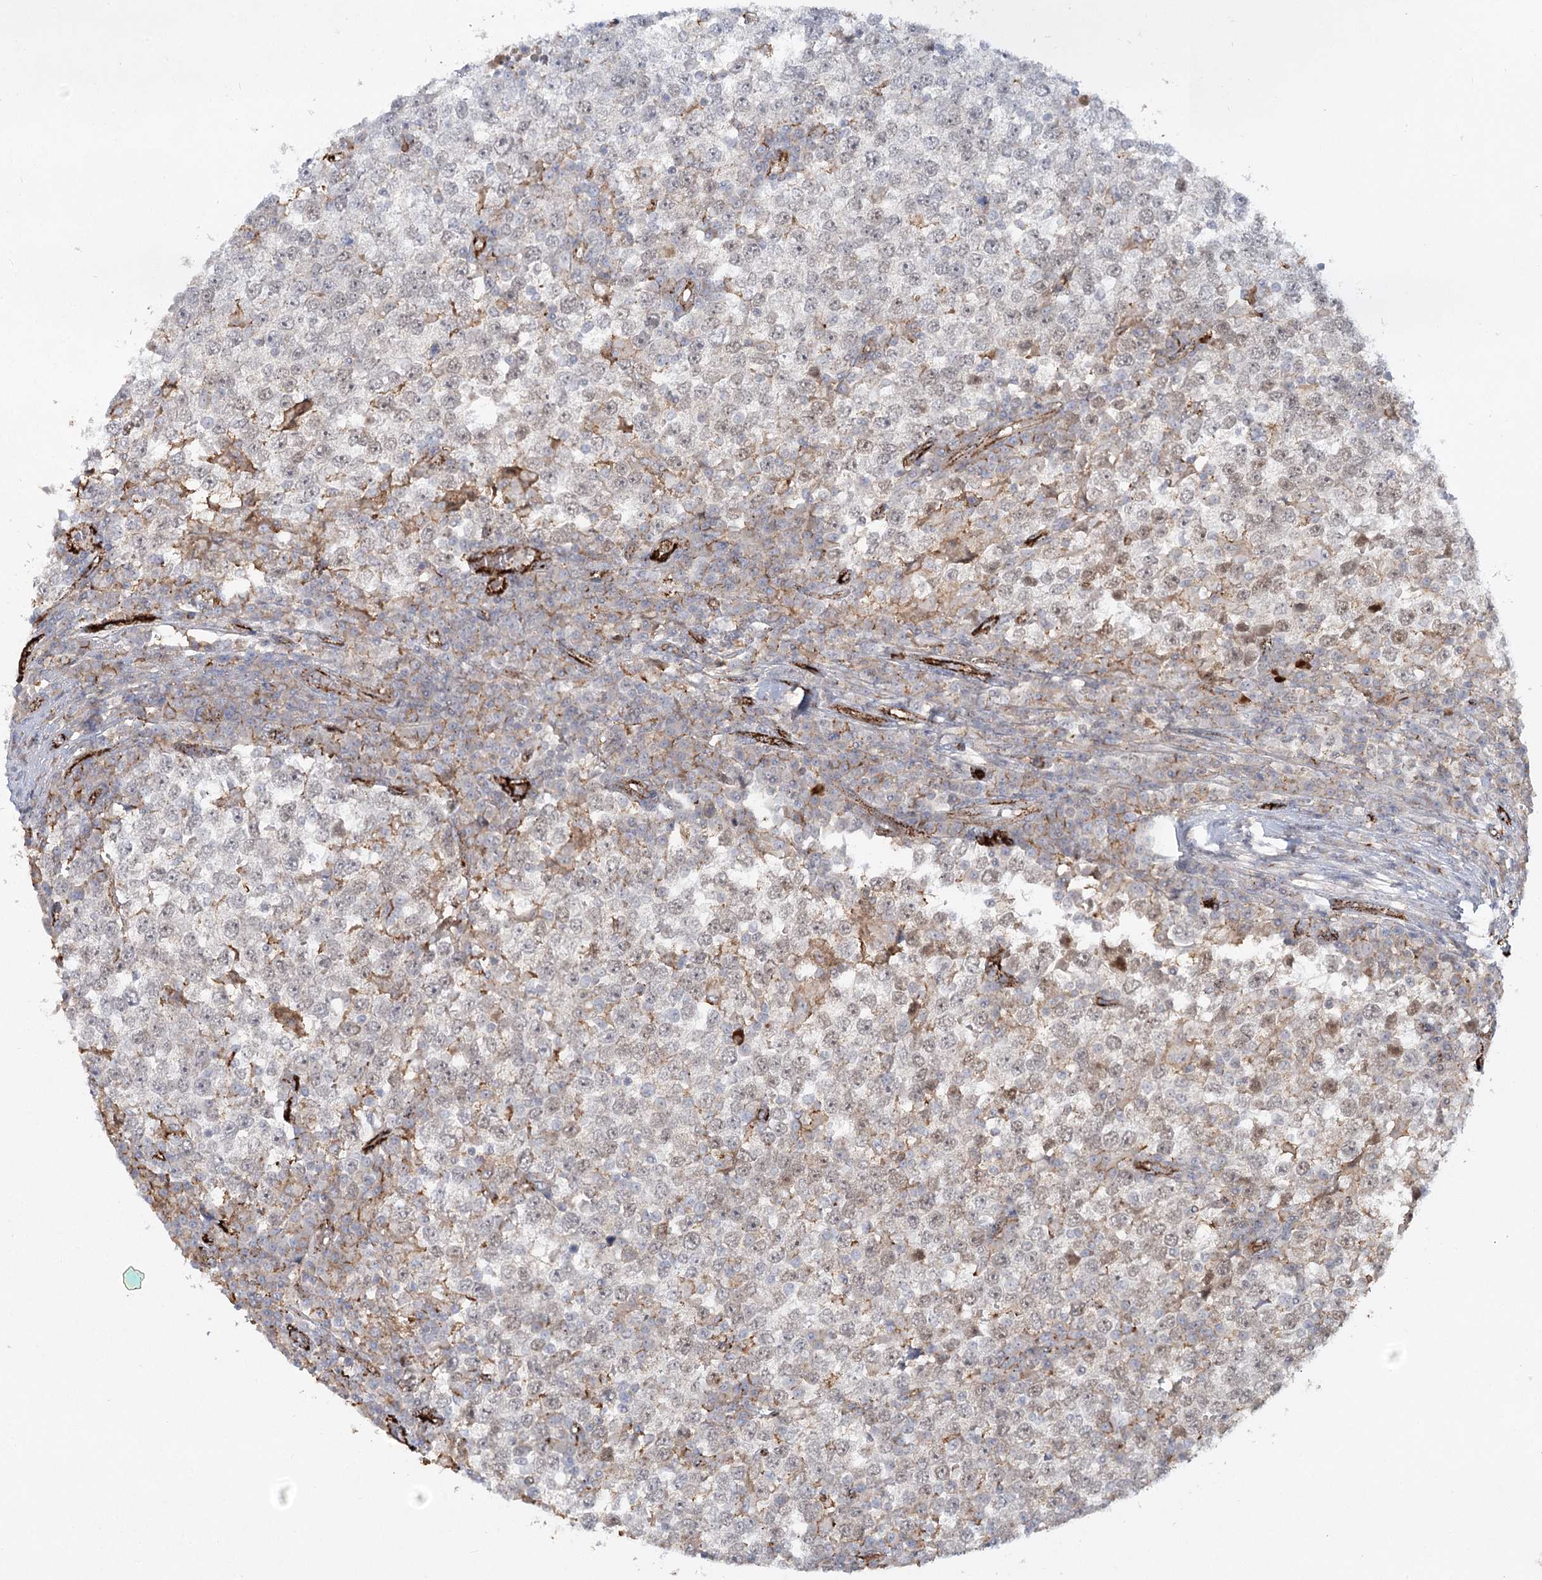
{"staining": {"intensity": "moderate", "quantity": "<25%", "location": "nuclear"}, "tissue": "testis cancer", "cell_type": "Tumor cells", "image_type": "cancer", "snomed": [{"axis": "morphology", "description": "Seminoma, NOS"}, {"axis": "topography", "description": "Testis"}], "caption": "The immunohistochemical stain shows moderate nuclear staining in tumor cells of testis seminoma tissue. The protein is stained brown, and the nuclei are stained in blue (DAB IHC with brightfield microscopy, high magnification).", "gene": "KBTBD4", "patient": {"sex": "male", "age": 65}}